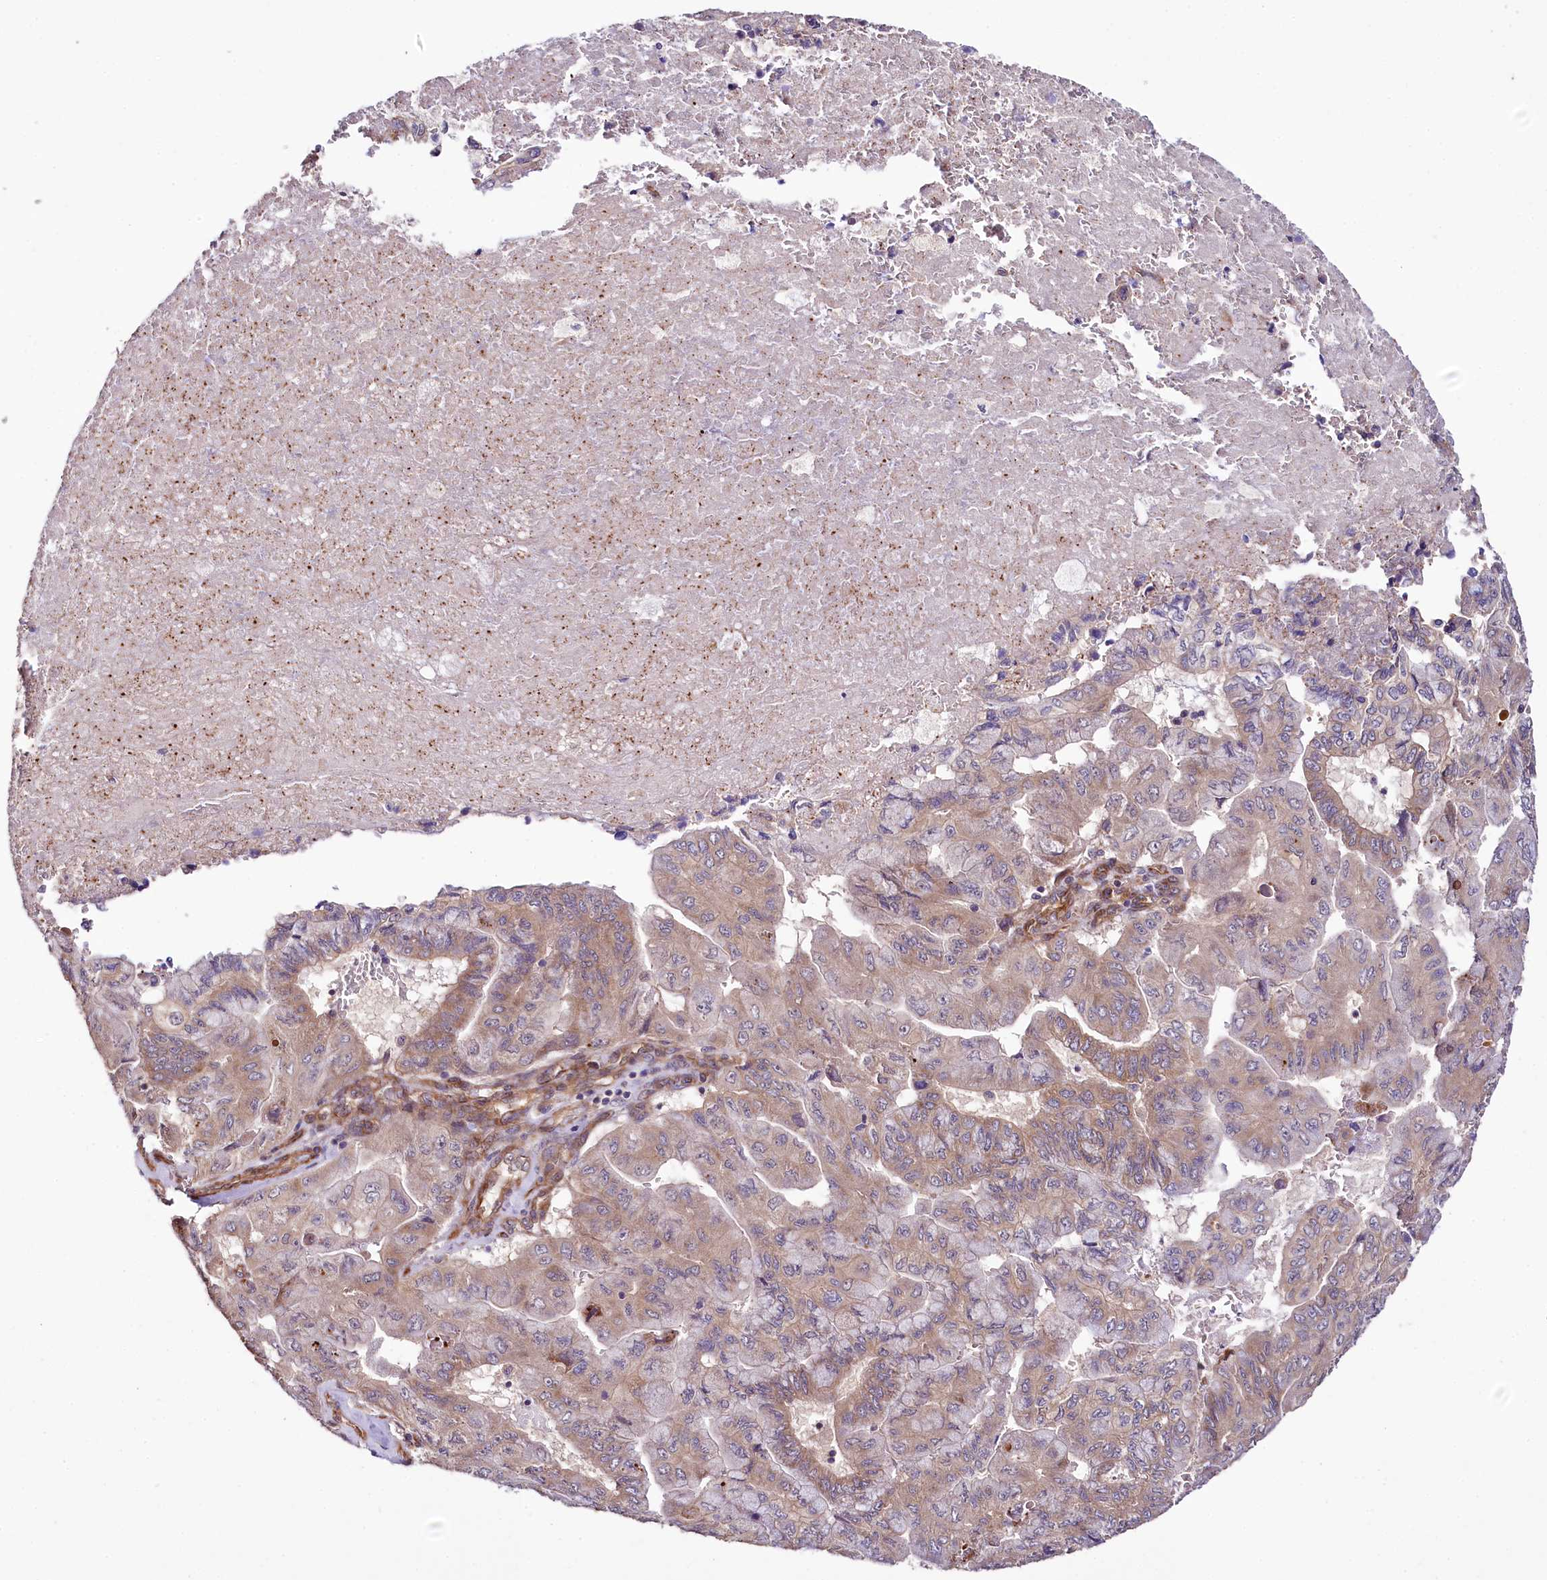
{"staining": {"intensity": "weak", "quantity": ">75%", "location": "cytoplasmic/membranous"}, "tissue": "pancreatic cancer", "cell_type": "Tumor cells", "image_type": "cancer", "snomed": [{"axis": "morphology", "description": "Adenocarcinoma, NOS"}, {"axis": "topography", "description": "Pancreas"}], "caption": "Brown immunohistochemical staining in human adenocarcinoma (pancreatic) reveals weak cytoplasmic/membranous staining in approximately >75% of tumor cells. (DAB (3,3'-diaminobenzidine) IHC with brightfield microscopy, high magnification).", "gene": "SPATS2", "patient": {"sex": "male", "age": 51}}